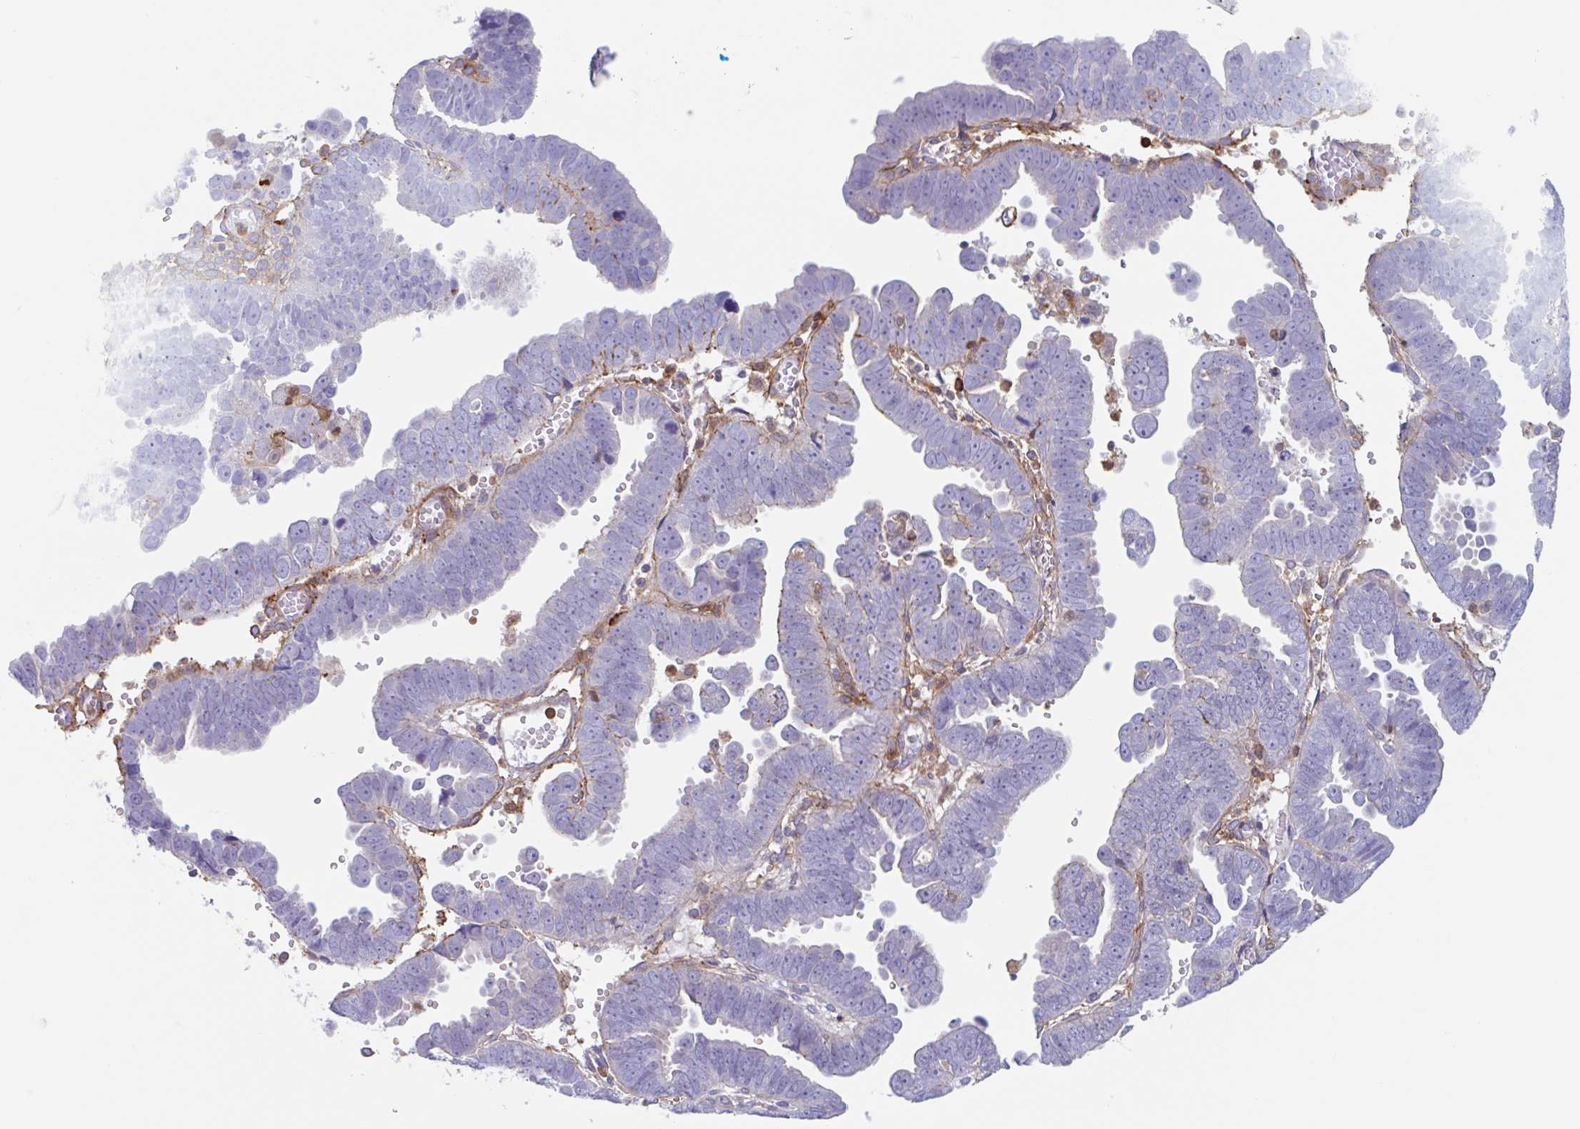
{"staining": {"intensity": "negative", "quantity": "none", "location": "none"}, "tissue": "endometrial cancer", "cell_type": "Tumor cells", "image_type": "cancer", "snomed": [{"axis": "morphology", "description": "Adenocarcinoma, NOS"}, {"axis": "topography", "description": "Endometrium"}], "caption": "Protein analysis of endometrial cancer (adenocarcinoma) shows no significant positivity in tumor cells. (DAB (3,3'-diaminobenzidine) immunohistochemistry visualized using brightfield microscopy, high magnification).", "gene": "EFHD1", "patient": {"sex": "female", "age": 75}}